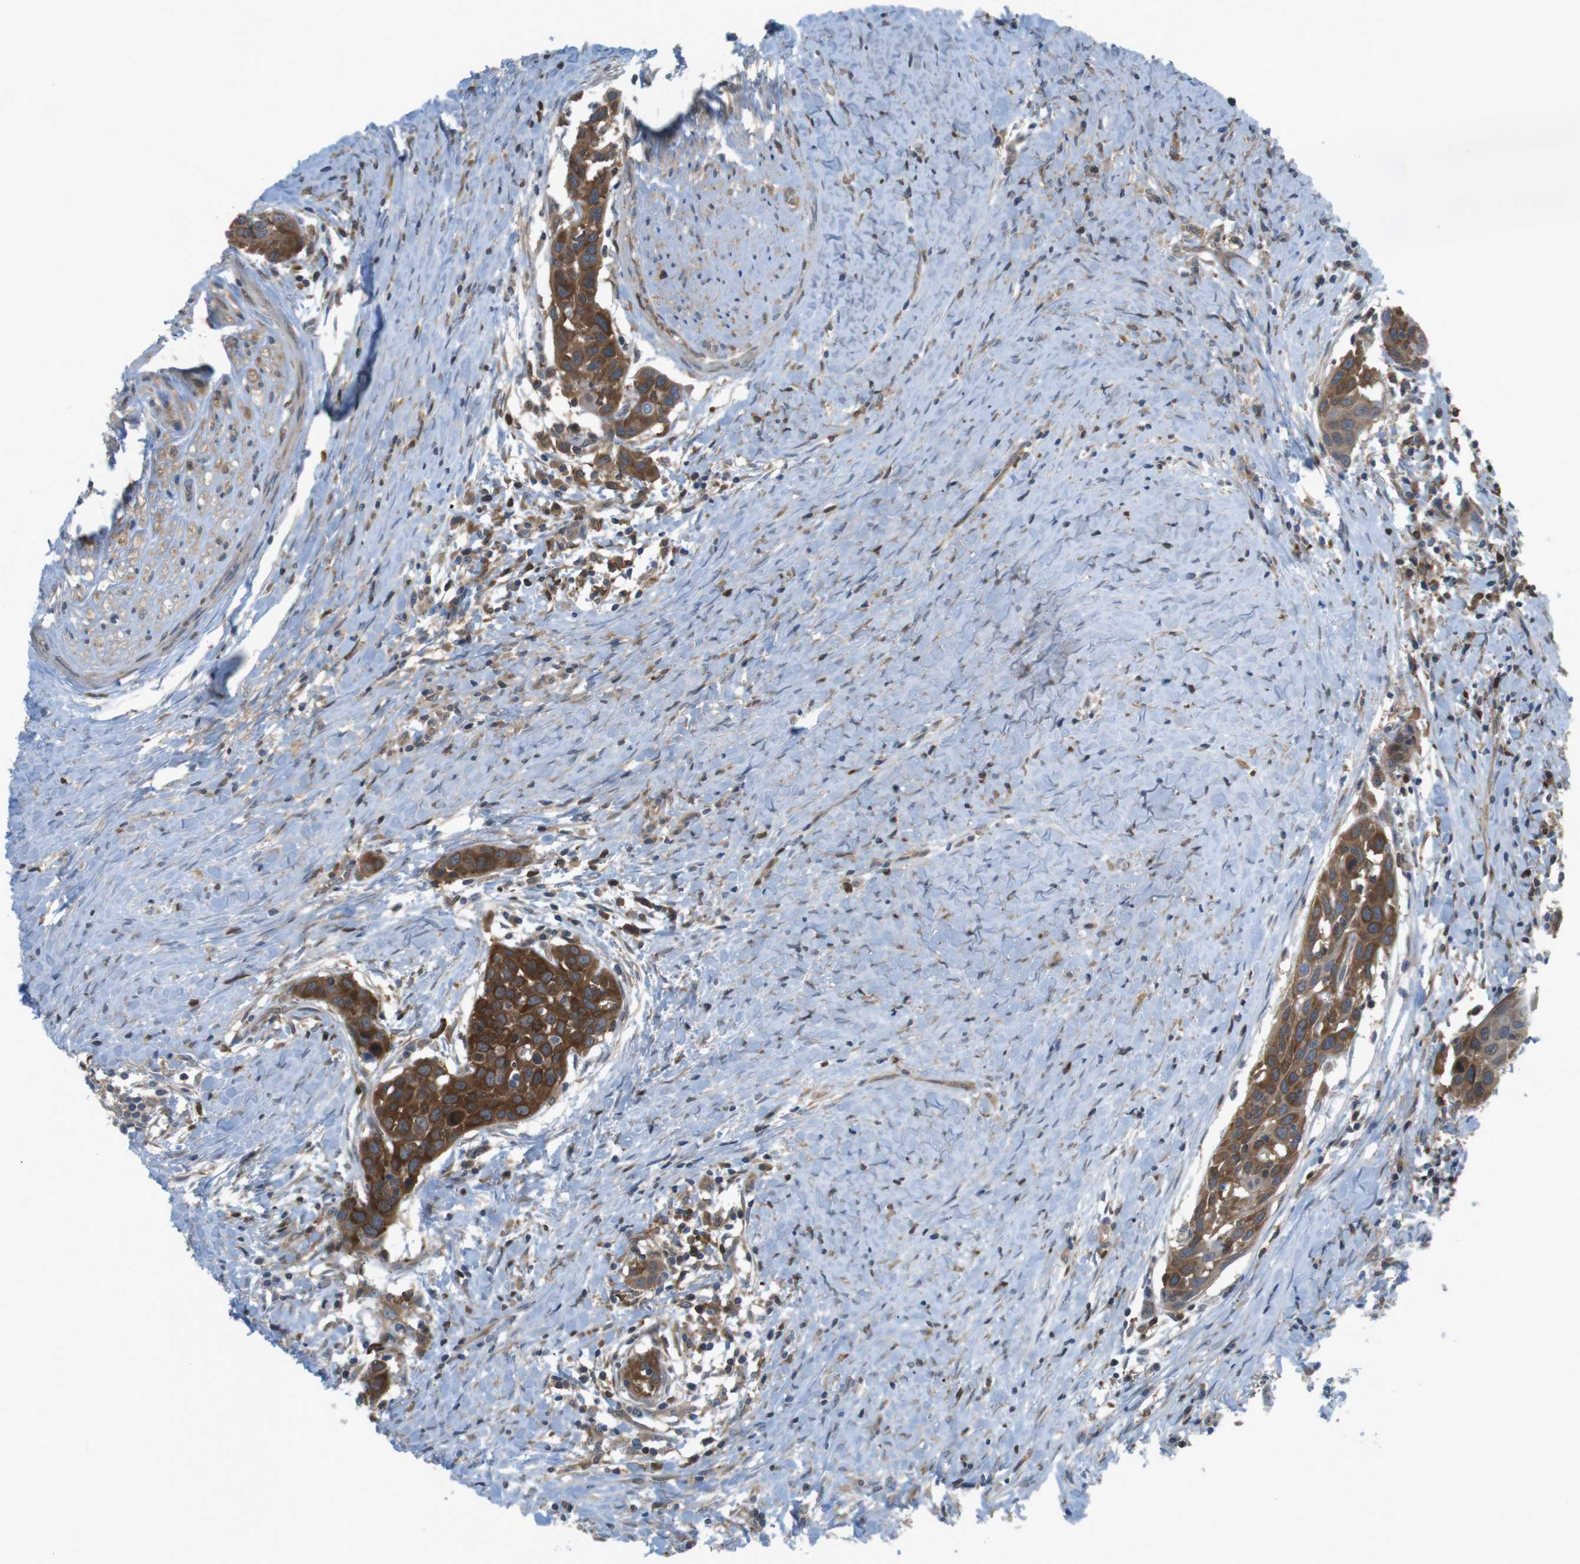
{"staining": {"intensity": "strong", "quantity": ">75%", "location": "cytoplasmic/membranous"}, "tissue": "head and neck cancer", "cell_type": "Tumor cells", "image_type": "cancer", "snomed": [{"axis": "morphology", "description": "Squamous cell carcinoma, NOS"}, {"axis": "topography", "description": "Oral tissue"}, {"axis": "topography", "description": "Head-Neck"}], "caption": "DAB (3,3'-diaminobenzidine) immunohistochemical staining of human head and neck cancer demonstrates strong cytoplasmic/membranous protein staining in approximately >75% of tumor cells.", "gene": "MTHFD1", "patient": {"sex": "female", "age": 50}}